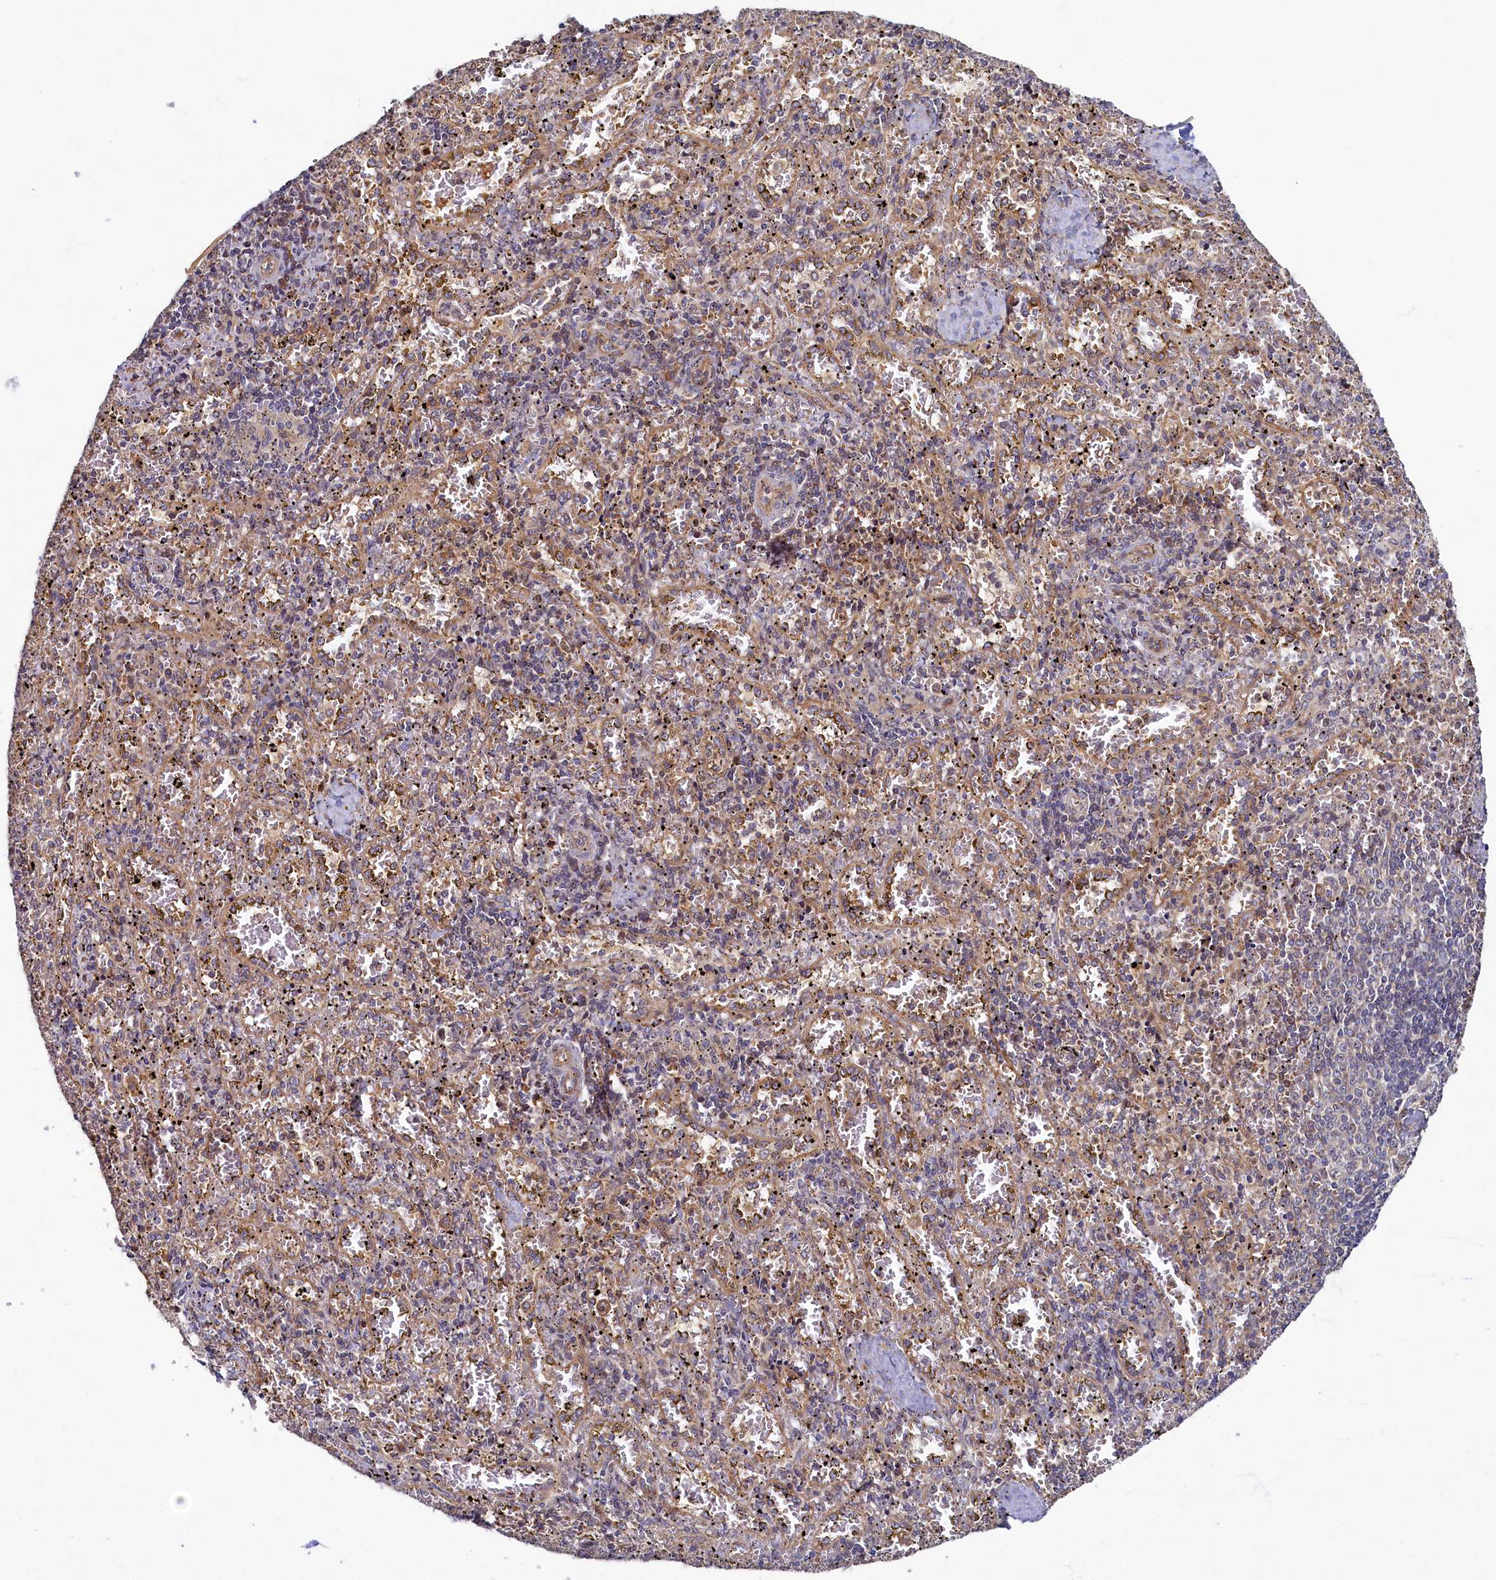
{"staining": {"intensity": "moderate", "quantity": "25%-75%", "location": "cytoplasmic/membranous,nuclear"}, "tissue": "spleen", "cell_type": "Cells in red pulp", "image_type": "normal", "snomed": [{"axis": "morphology", "description": "Normal tissue, NOS"}, {"axis": "topography", "description": "Spleen"}], "caption": "A brown stain shows moderate cytoplasmic/membranous,nuclear expression of a protein in cells in red pulp of benign human spleen. Nuclei are stained in blue.", "gene": "CEP20", "patient": {"sex": "male", "age": 11}}